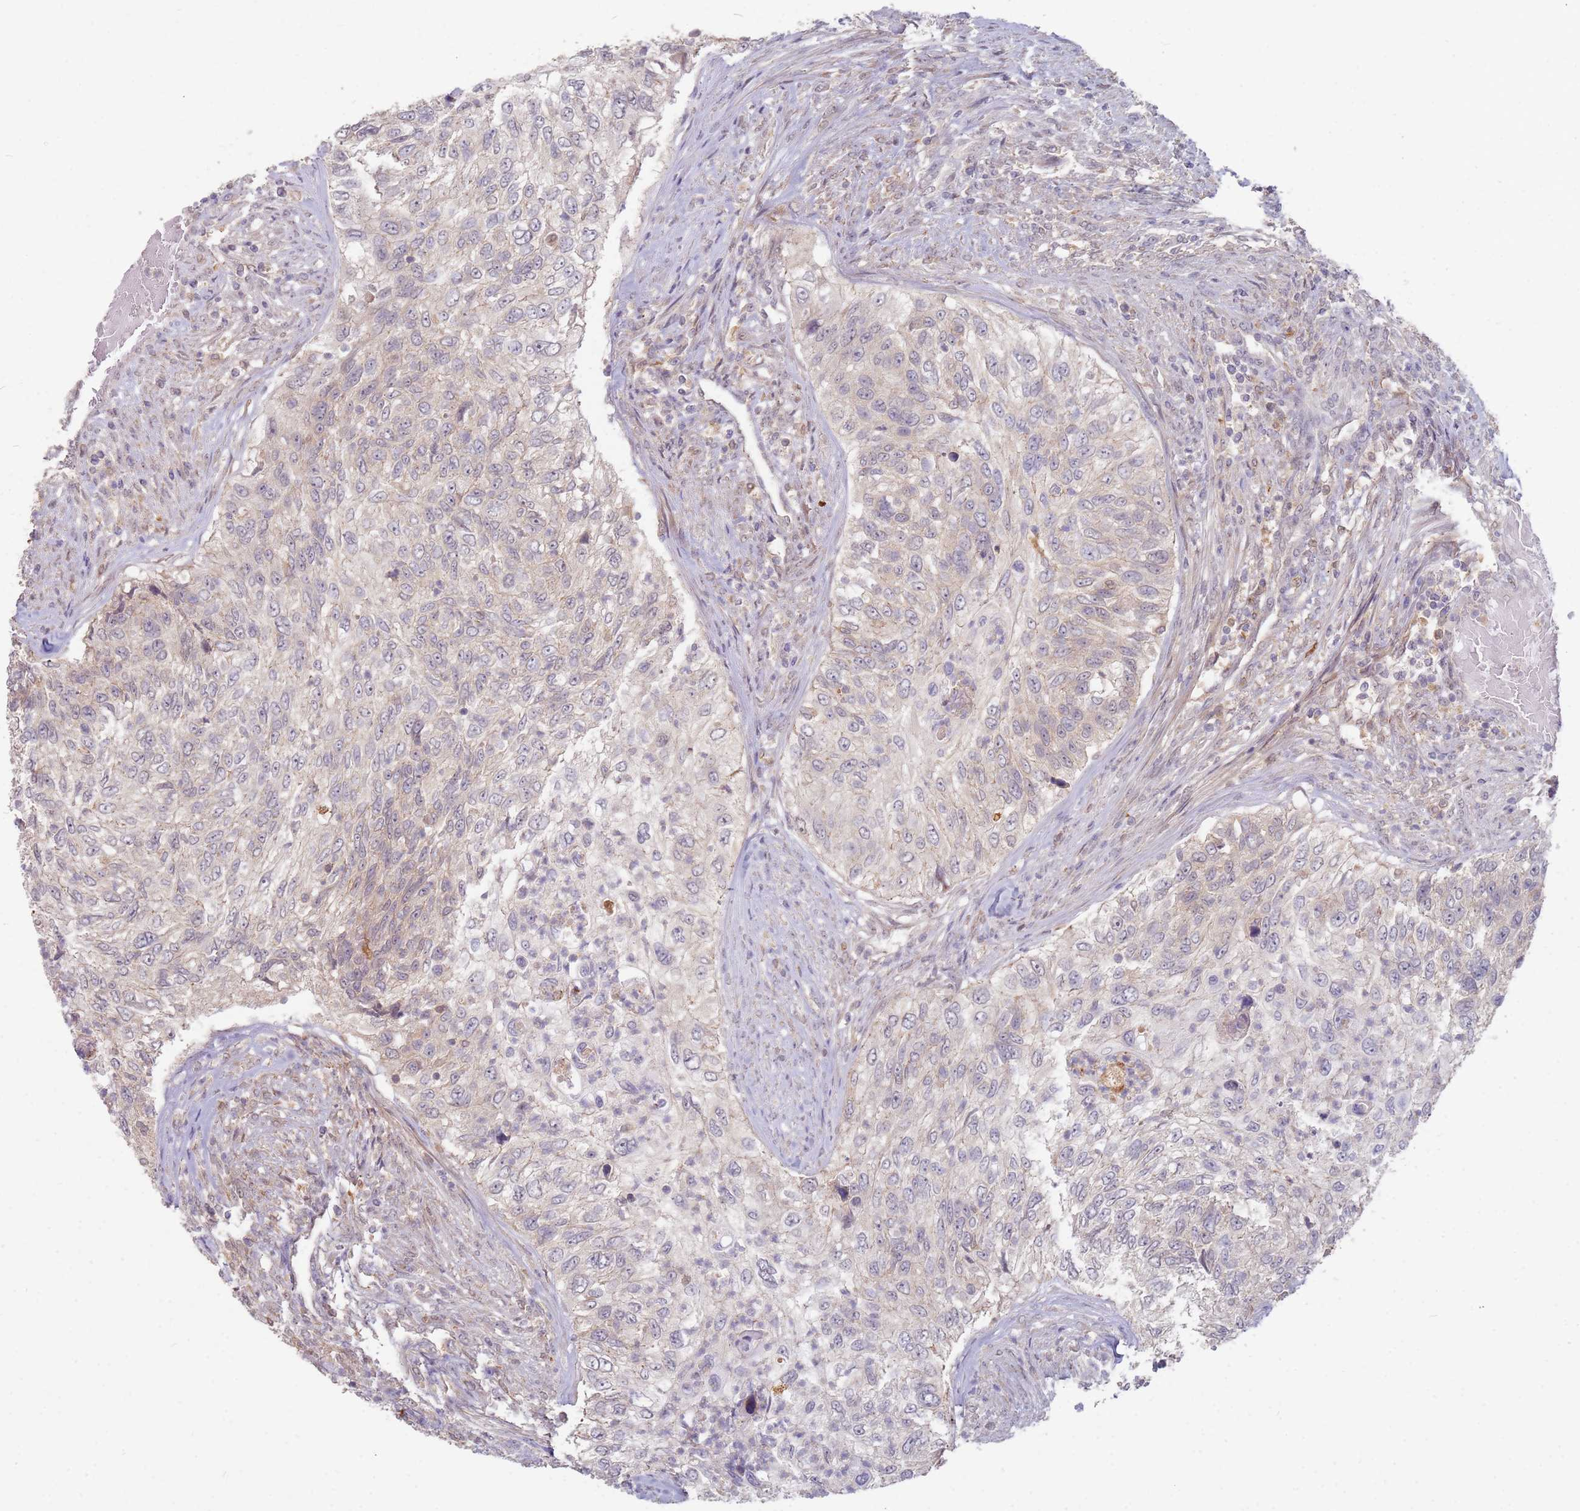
{"staining": {"intensity": "weak", "quantity": "<25%", "location": "cytoplasmic/membranous"}, "tissue": "urothelial cancer", "cell_type": "Tumor cells", "image_type": "cancer", "snomed": [{"axis": "morphology", "description": "Urothelial carcinoma, High grade"}, {"axis": "topography", "description": "Urinary bladder"}], "caption": "DAB immunohistochemical staining of urothelial cancer exhibits no significant expression in tumor cells.", "gene": "MPEG1", "patient": {"sex": "female", "age": 60}}